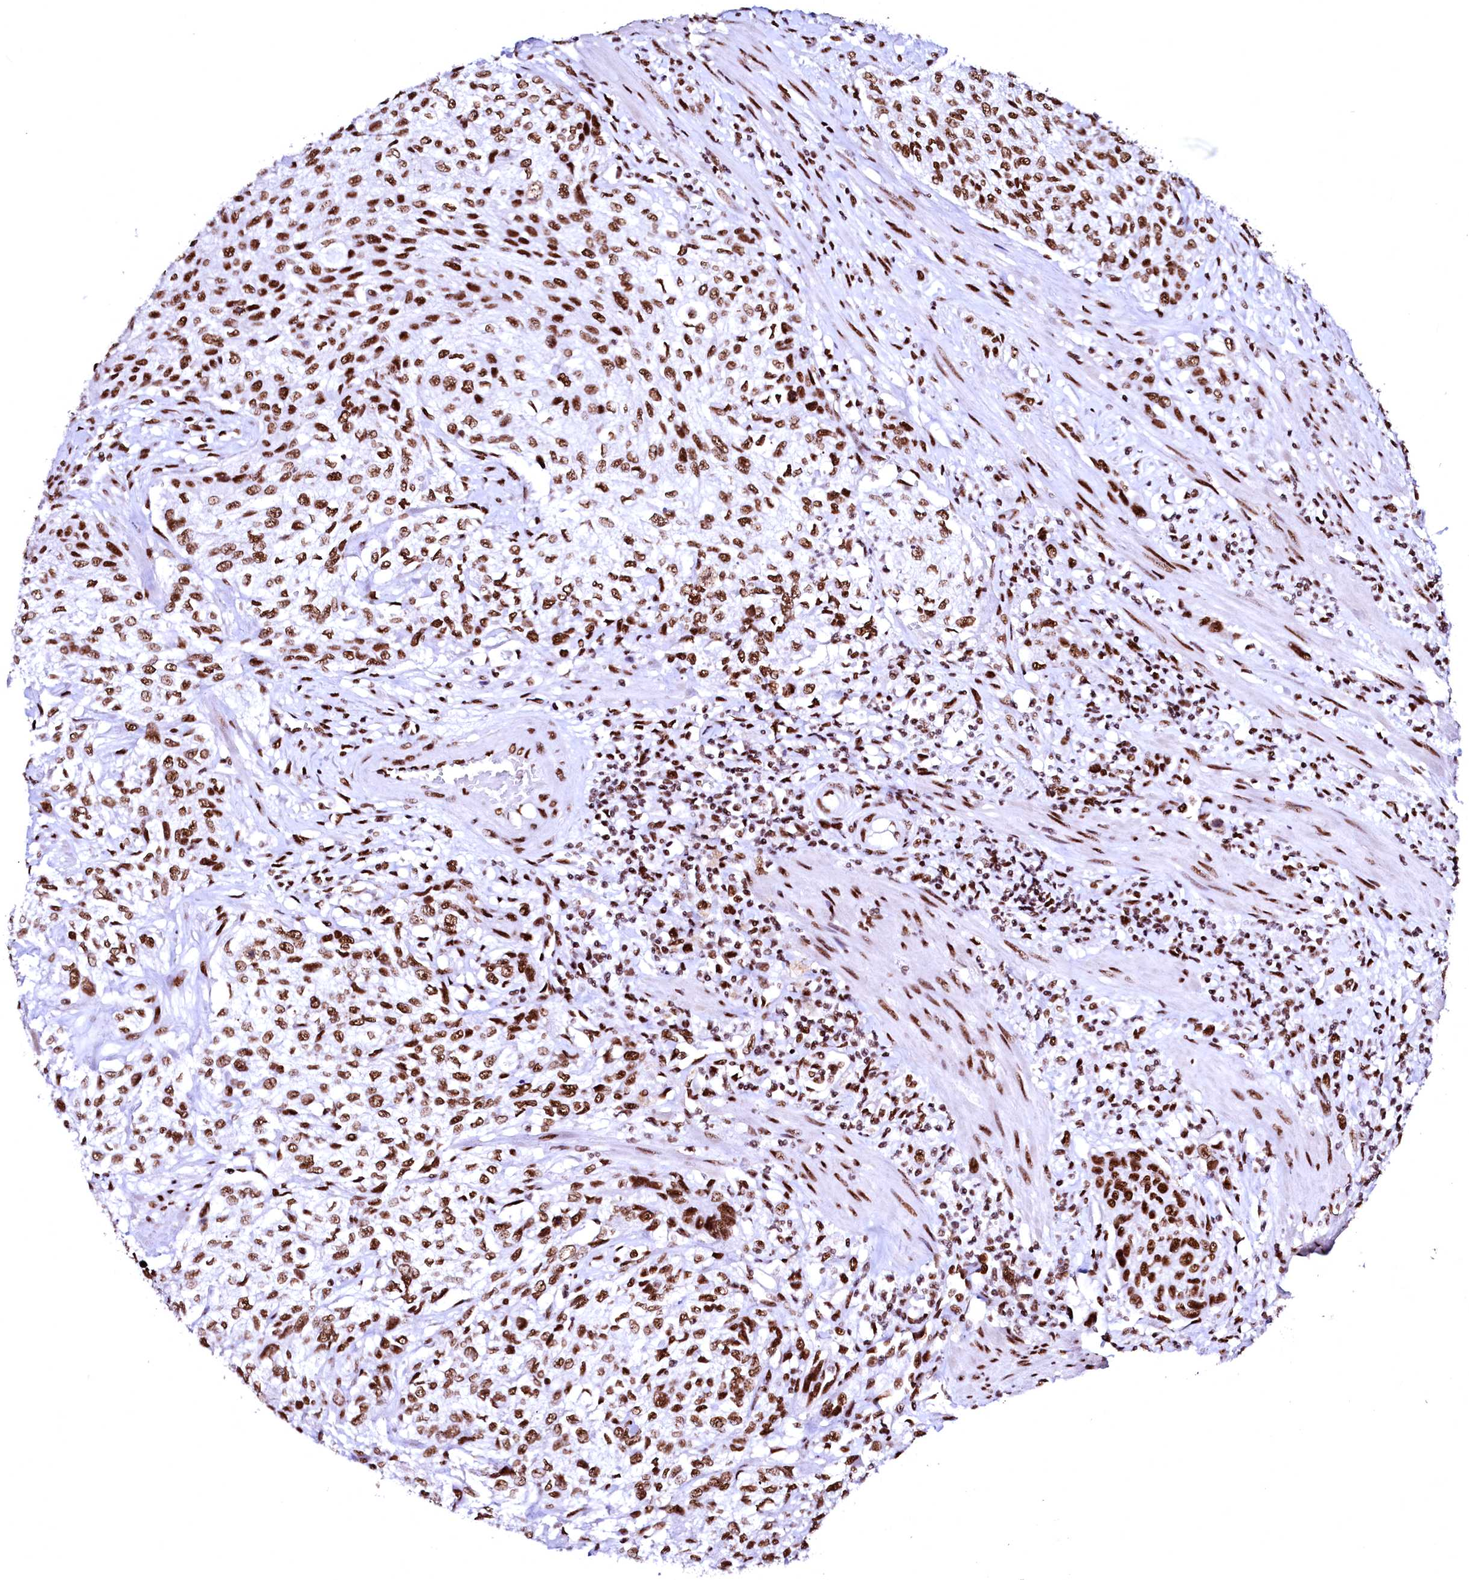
{"staining": {"intensity": "strong", "quantity": ">75%", "location": "nuclear"}, "tissue": "urothelial cancer", "cell_type": "Tumor cells", "image_type": "cancer", "snomed": [{"axis": "morphology", "description": "Normal tissue, NOS"}, {"axis": "morphology", "description": "Urothelial carcinoma, NOS"}, {"axis": "topography", "description": "Urinary bladder"}, {"axis": "topography", "description": "Peripheral nerve tissue"}], "caption": "Urothelial cancer tissue exhibits strong nuclear positivity in approximately >75% of tumor cells (Stains: DAB in brown, nuclei in blue, Microscopy: brightfield microscopy at high magnification).", "gene": "CPSF6", "patient": {"sex": "male", "age": 35}}